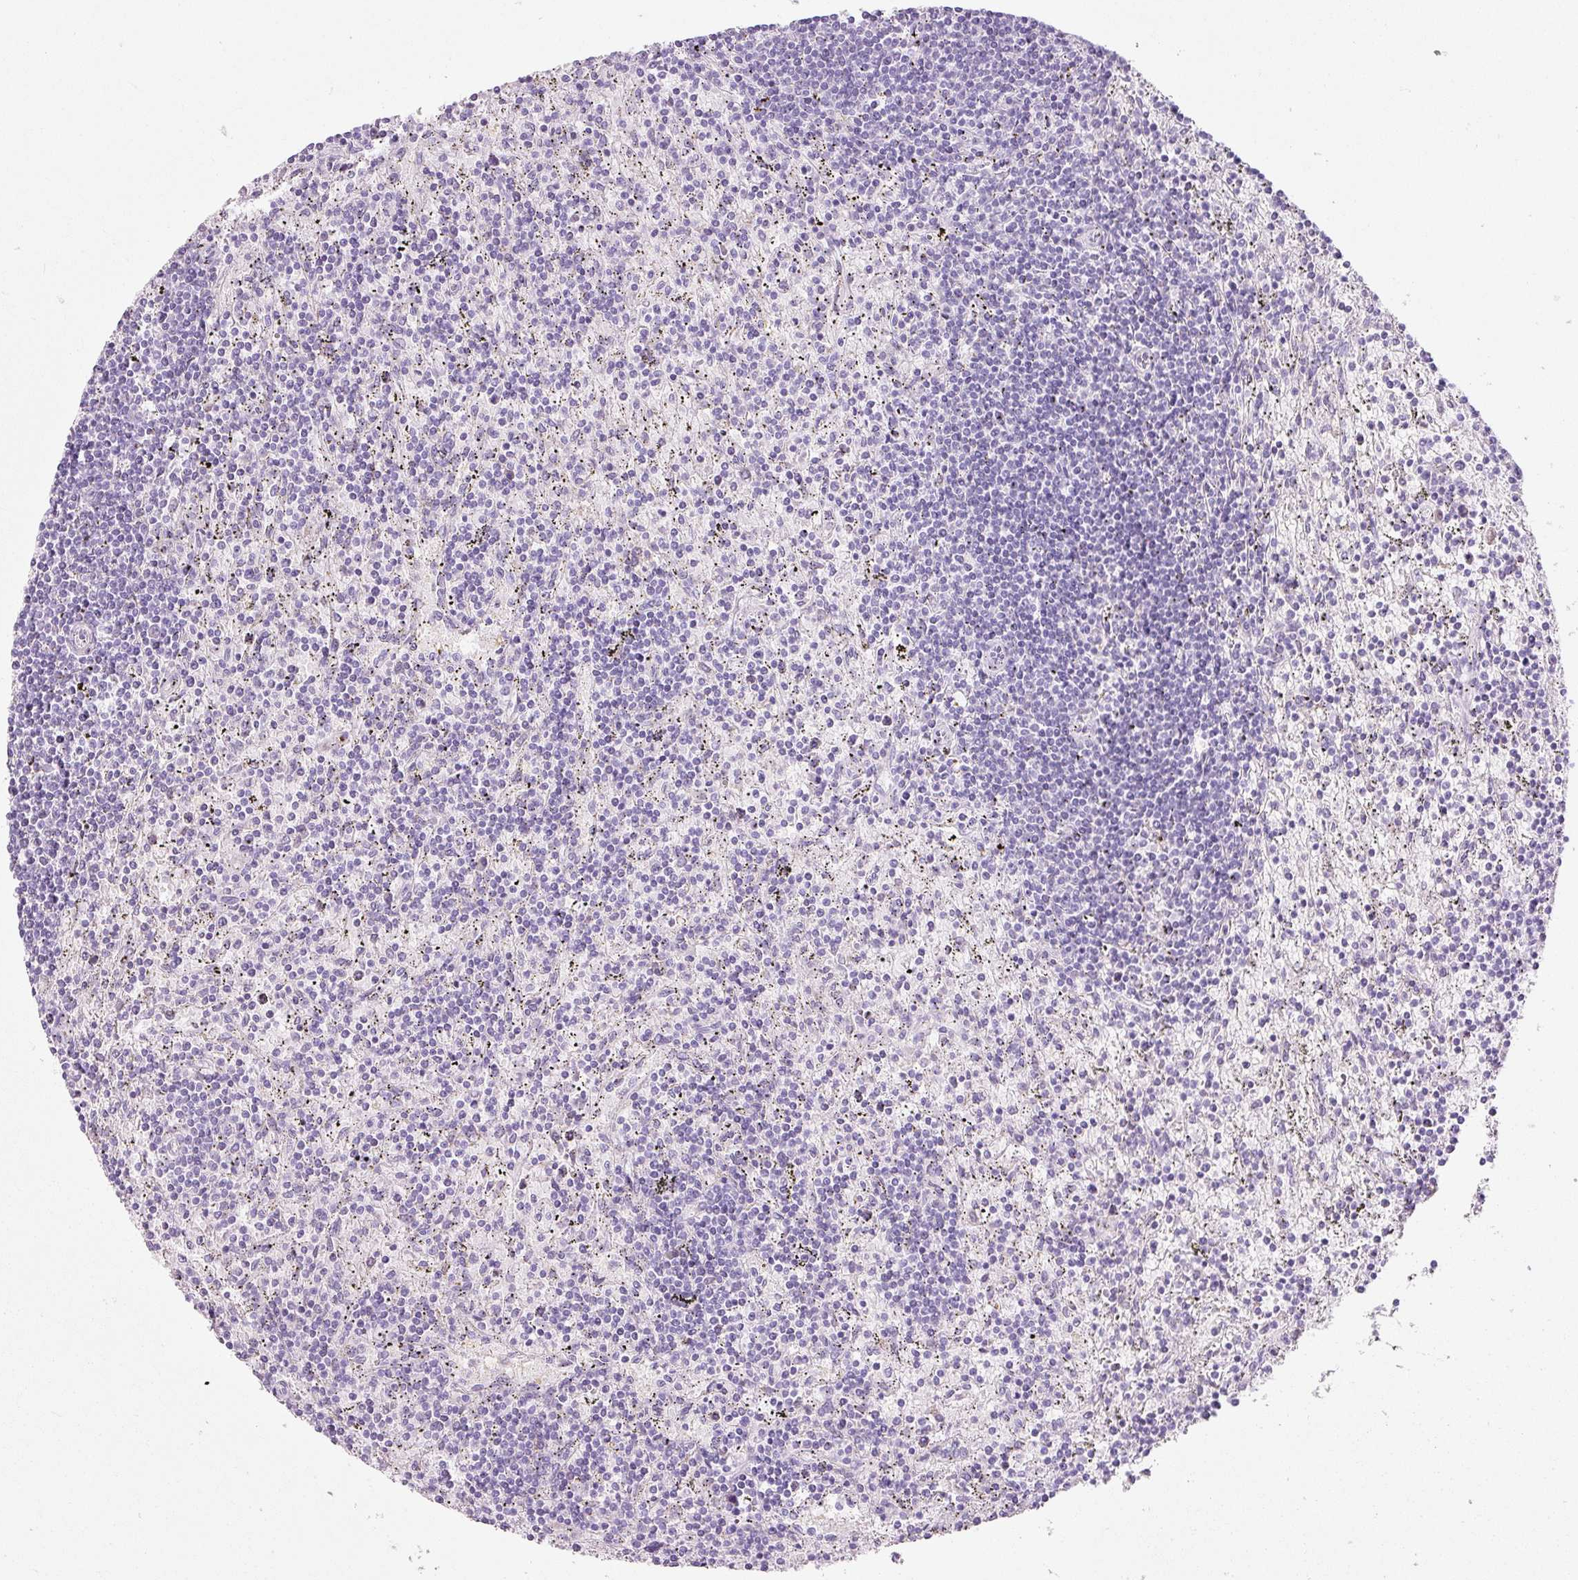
{"staining": {"intensity": "negative", "quantity": "none", "location": "none"}, "tissue": "lymphoma", "cell_type": "Tumor cells", "image_type": "cancer", "snomed": [{"axis": "morphology", "description": "Malignant lymphoma, non-Hodgkin's type, Low grade"}, {"axis": "topography", "description": "Spleen"}], "caption": "IHC photomicrograph of human low-grade malignant lymphoma, non-Hodgkin's type stained for a protein (brown), which reveals no positivity in tumor cells.", "gene": "DNM1", "patient": {"sex": "male", "age": 76}}